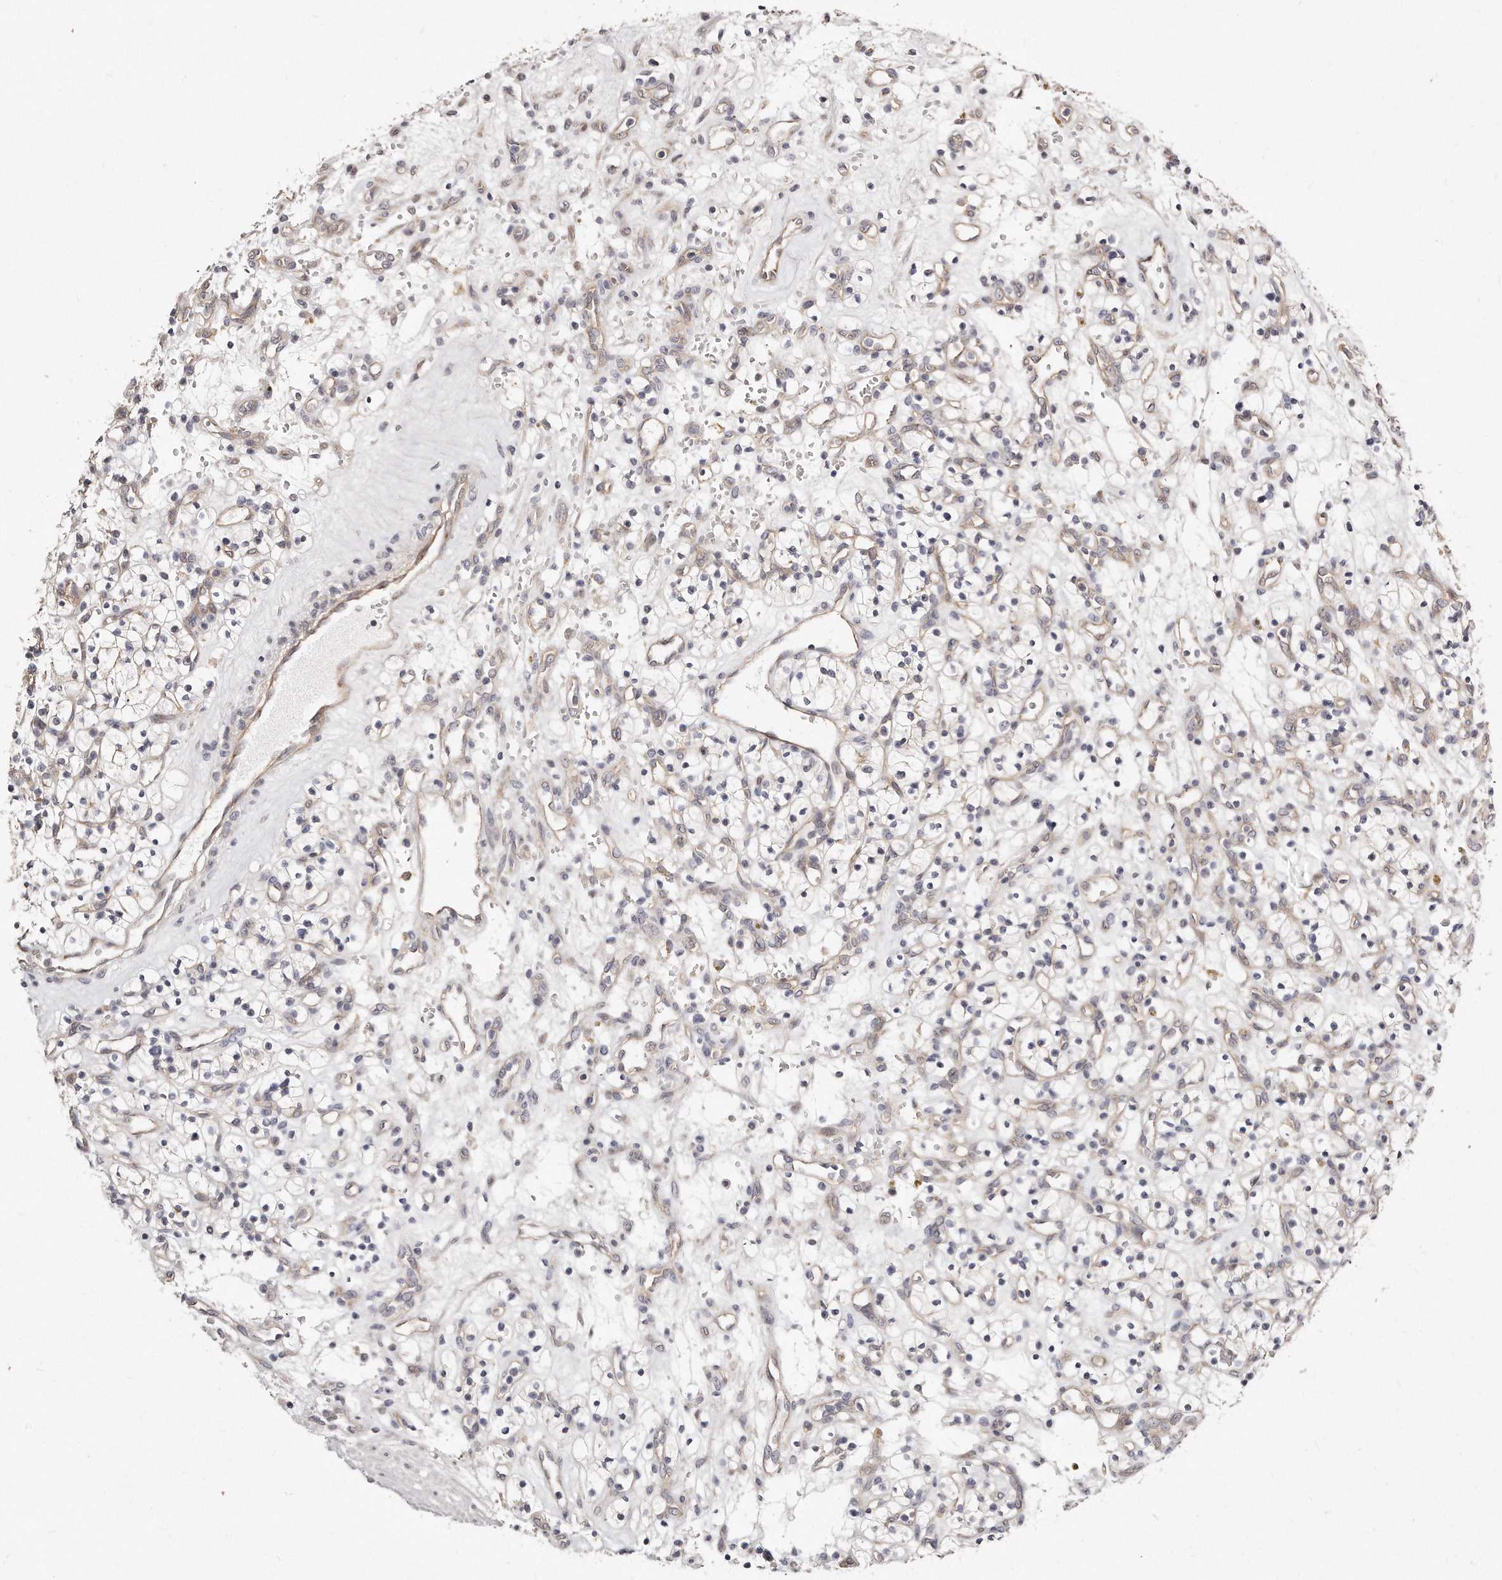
{"staining": {"intensity": "negative", "quantity": "none", "location": "none"}, "tissue": "renal cancer", "cell_type": "Tumor cells", "image_type": "cancer", "snomed": [{"axis": "morphology", "description": "Adenocarcinoma, NOS"}, {"axis": "topography", "description": "Kidney"}], "caption": "Immunohistochemical staining of renal cancer (adenocarcinoma) exhibits no significant positivity in tumor cells. (Stains: DAB immunohistochemistry (IHC) with hematoxylin counter stain, Microscopy: brightfield microscopy at high magnification).", "gene": "CASZ1", "patient": {"sex": "female", "age": 57}}